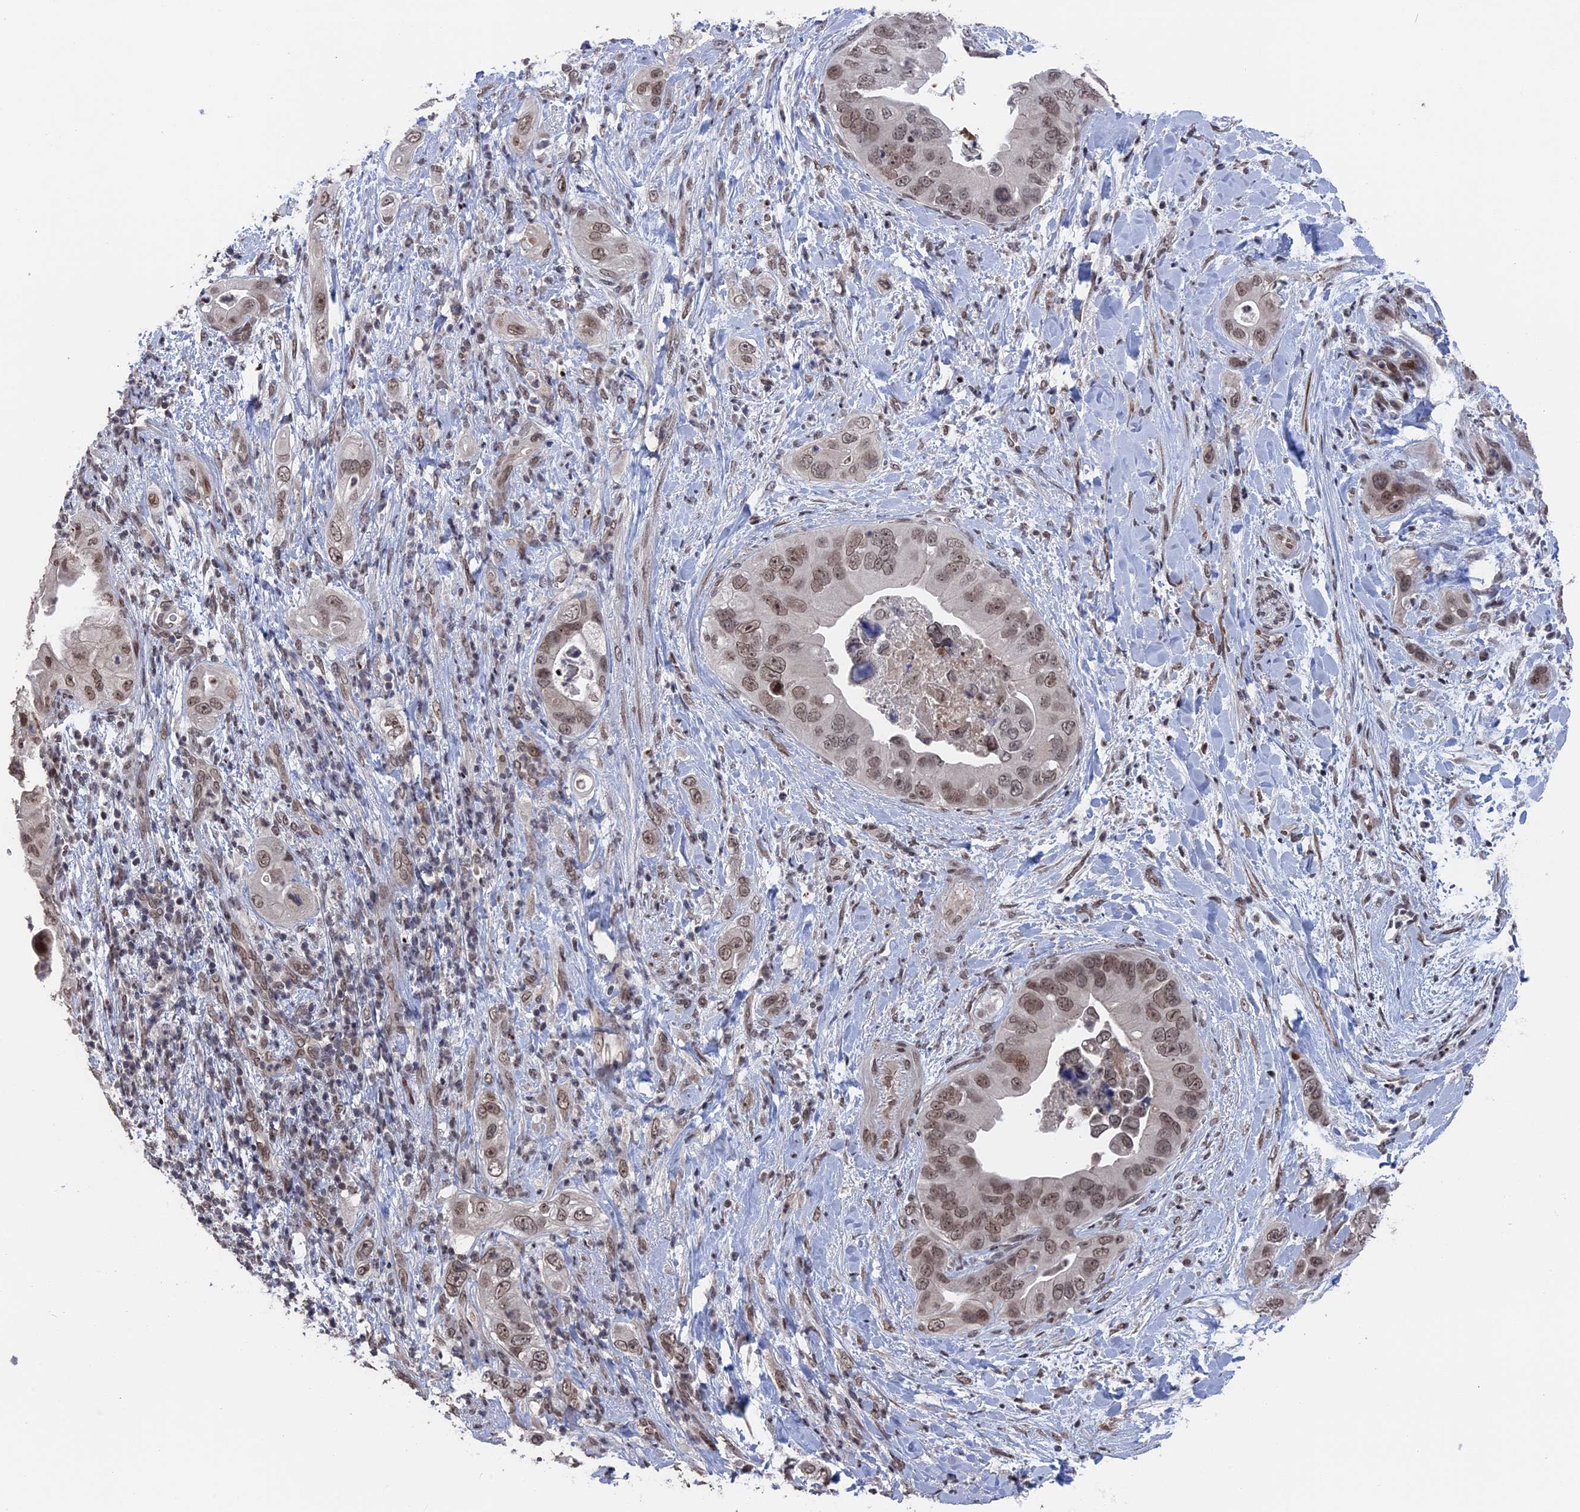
{"staining": {"intensity": "moderate", "quantity": ">75%", "location": "nuclear"}, "tissue": "pancreatic cancer", "cell_type": "Tumor cells", "image_type": "cancer", "snomed": [{"axis": "morphology", "description": "Adenocarcinoma, NOS"}, {"axis": "topography", "description": "Pancreas"}], "caption": "Human adenocarcinoma (pancreatic) stained with a protein marker displays moderate staining in tumor cells.", "gene": "NR2C2AP", "patient": {"sex": "female", "age": 78}}